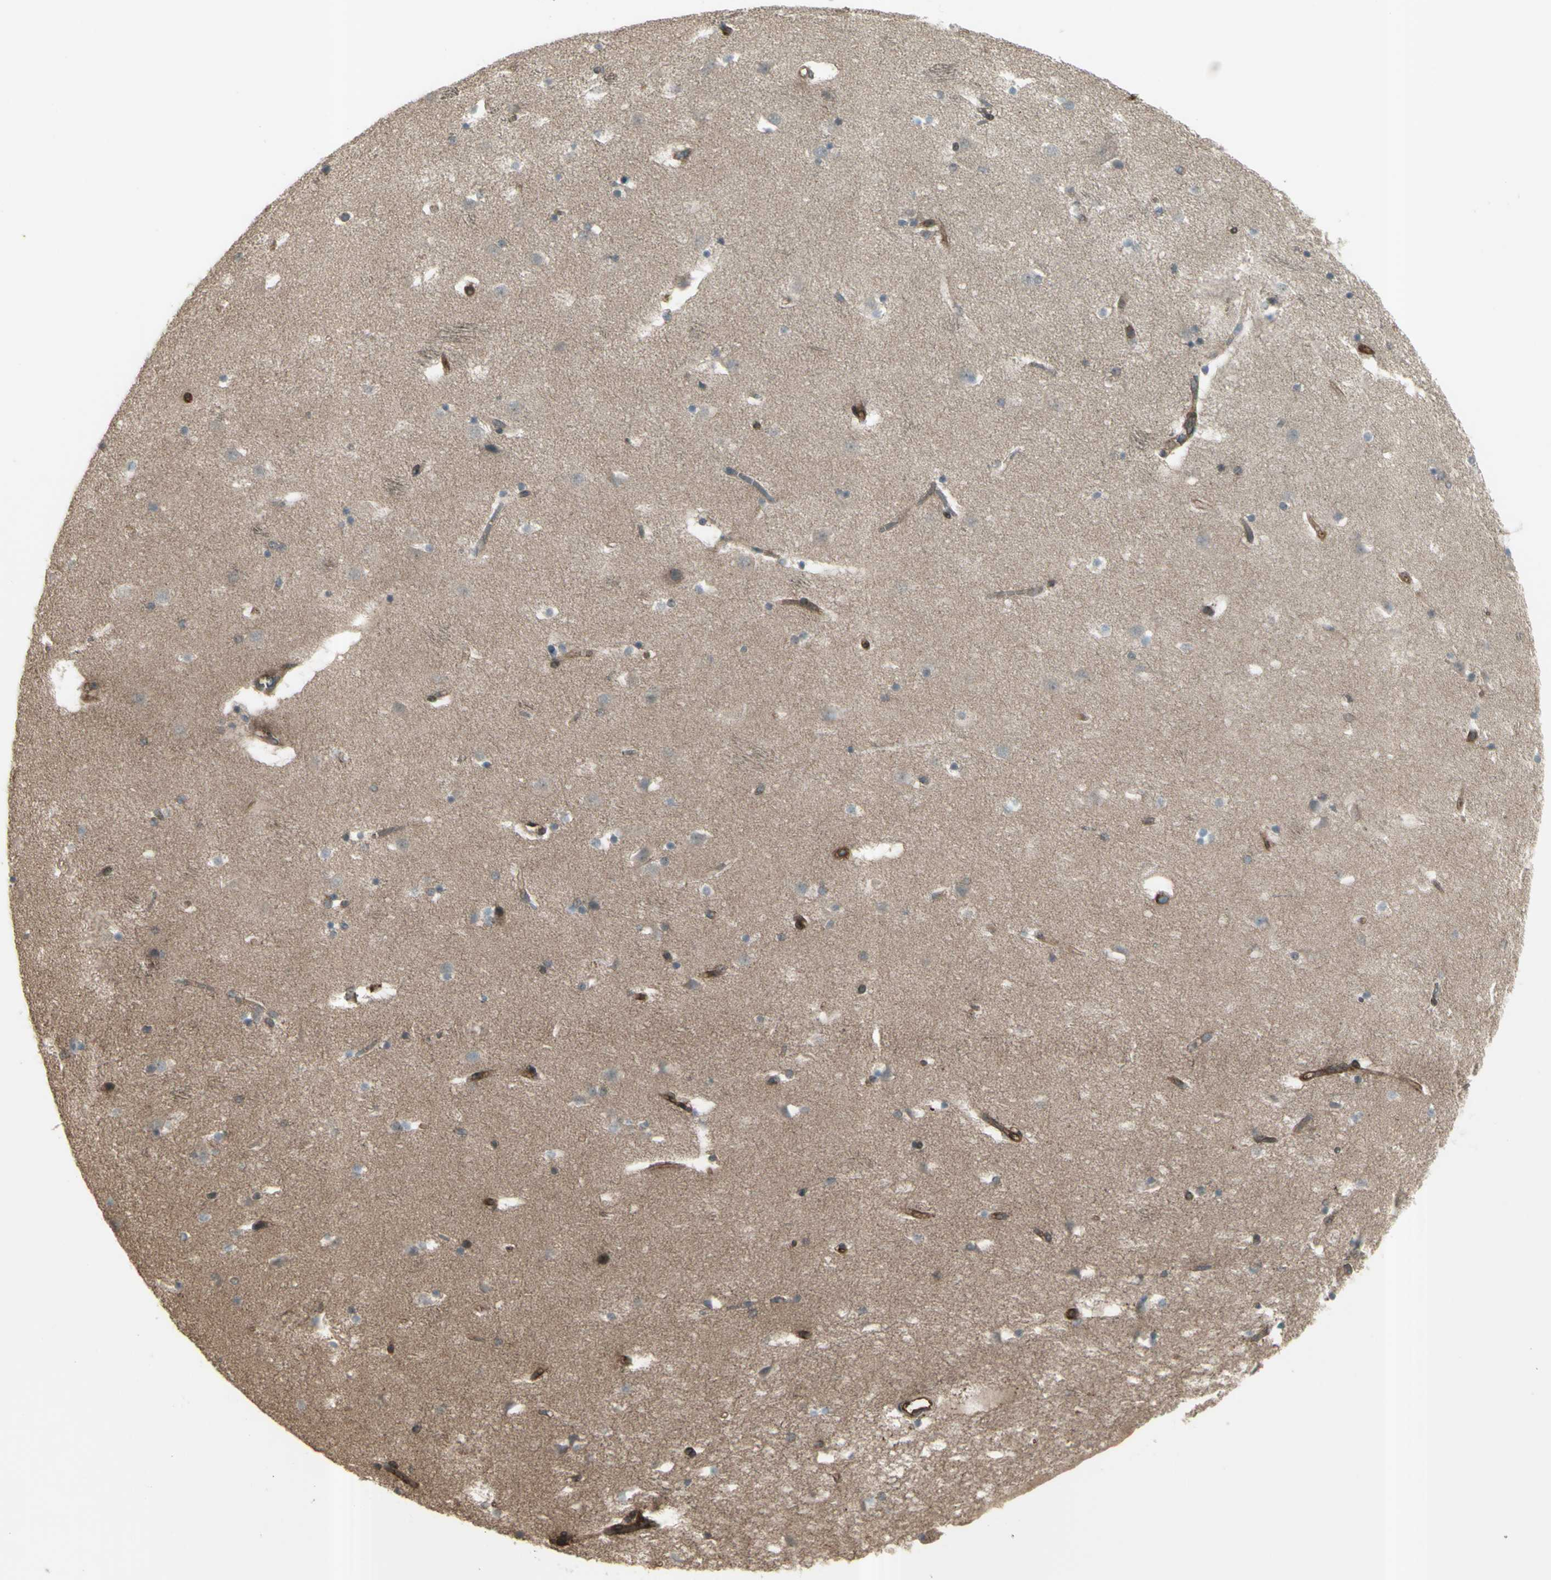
{"staining": {"intensity": "moderate", "quantity": "<25%", "location": "cytoplasmic/membranous"}, "tissue": "caudate", "cell_type": "Glial cells", "image_type": "normal", "snomed": [{"axis": "morphology", "description": "Normal tissue, NOS"}, {"axis": "topography", "description": "Lateral ventricle wall"}], "caption": "The image exhibits staining of unremarkable caudate, revealing moderate cytoplasmic/membranous protein staining (brown color) within glial cells. The staining was performed using DAB, with brown indicating positive protein expression. Nuclei are stained blue with hematoxylin.", "gene": "FXYD5", "patient": {"sex": "male", "age": 45}}